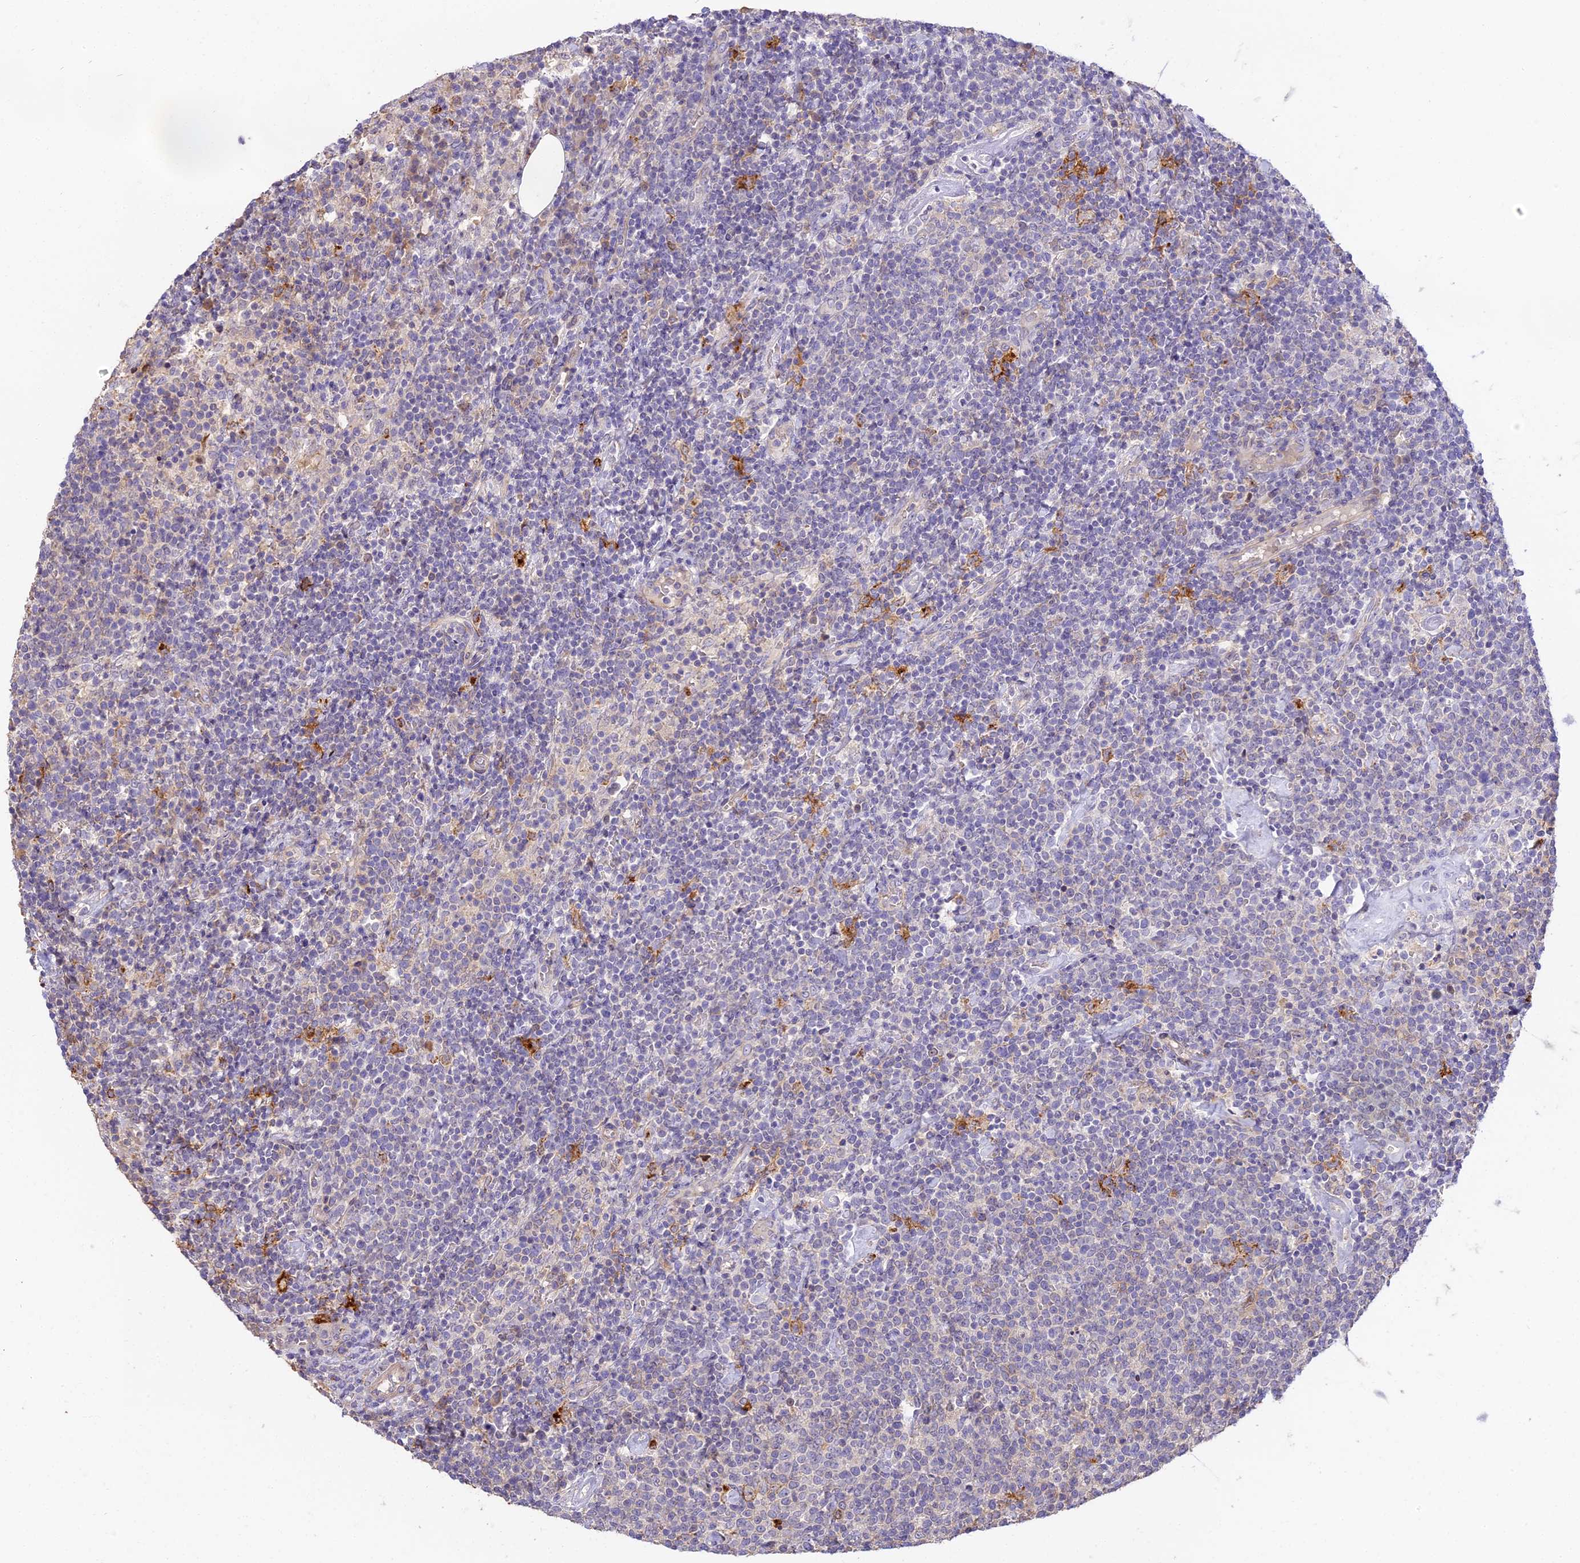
{"staining": {"intensity": "negative", "quantity": "none", "location": "none"}, "tissue": "lymphoma", "cell_type": "Tumor cells", "image_type": "cancer", "snomed": [{"axis": "morphology", "description": "Malignant lymphoma, non-Hodgkin's type, High grade"}, {"axis": "topography", "description": "Lymph node"}], "caption": "Human lymphoma stained for a protein using immunohistochemistry (IHC) demonstrates no expression in tumor cells.", "gene": "NOD2", "patient": {"sex": "male", "age": 61}}